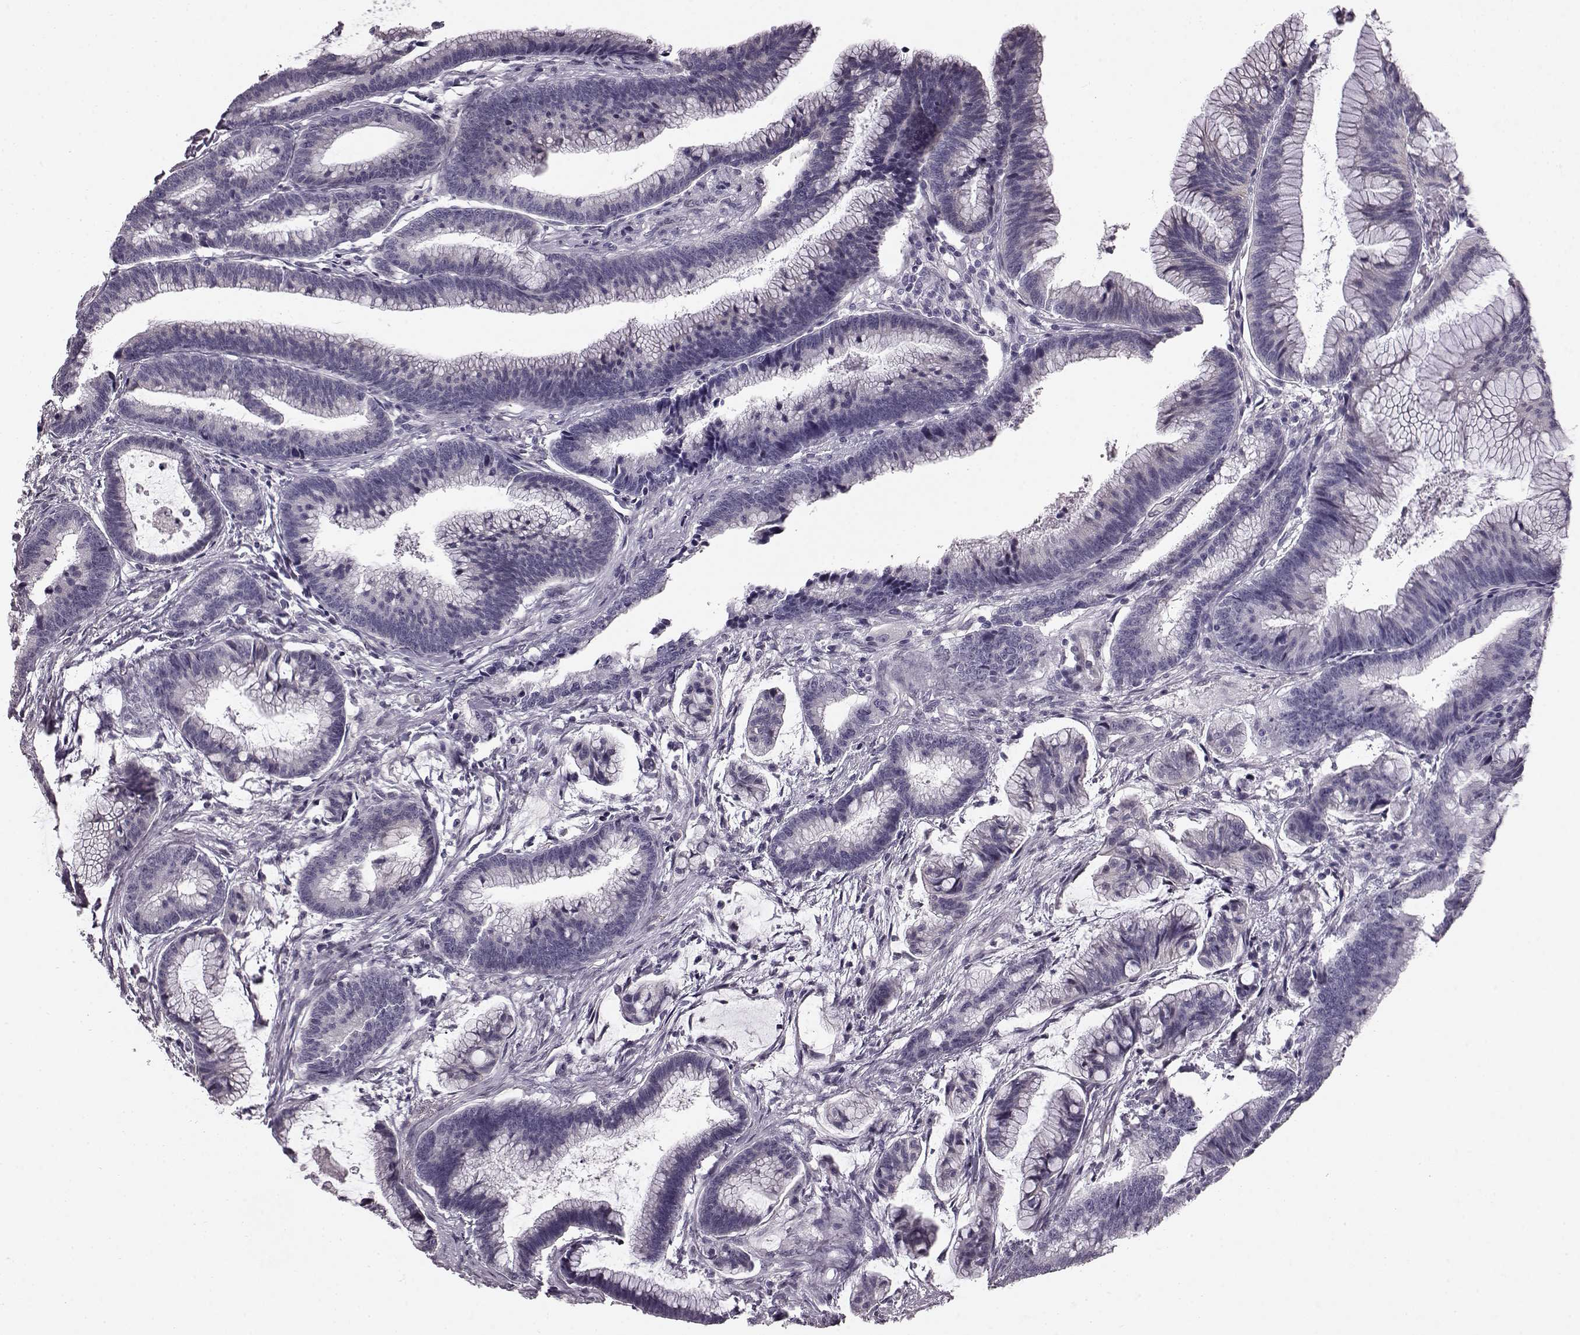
{"staining": {"intensity": "negative", "quantity": "none", "location": "none"}, "tissue": "colorectal cancer", "cell_type": "Tumor cells", "image_type": "cancer", "snomed": [{"axis": "morphology", "description": "Adenocarcinoma, NOS"}, {"axis": "topography", "description": "Colon"}], "caption": "The IHC micrograph has no significant positivity in tumor cells of colorectal cancer tissue. (IHC, brightfield microscopy, high magnification).", "gene": "TCHHL1", "patient": {"sex": "female", "age": 78}}